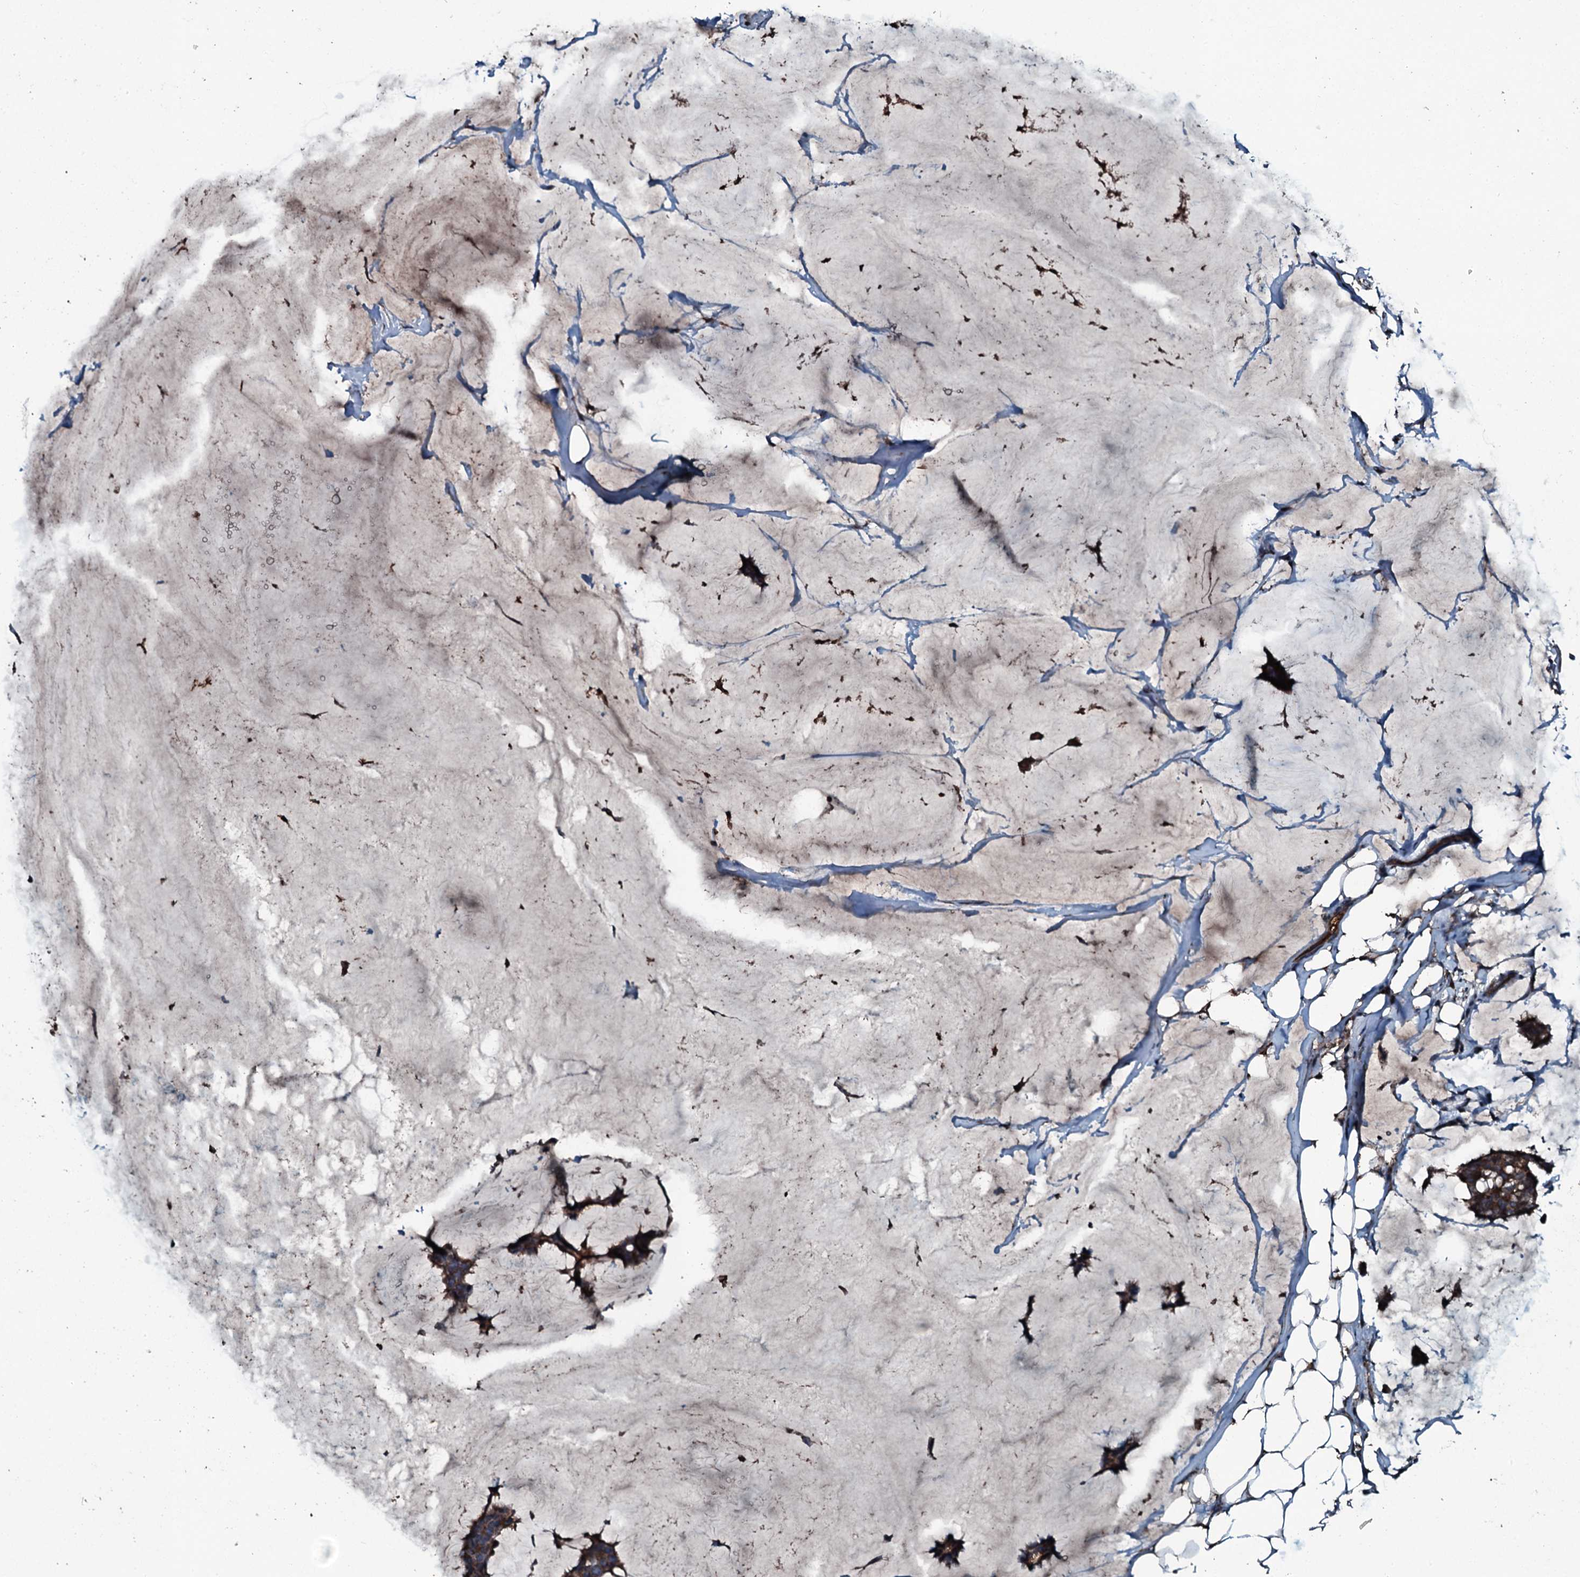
{"staining": {"intensity": "moderate", "quantity": ">75%", "location": "cytoplasmic/membranous"}, "tissue": "breast cancer", "cell_type": "Tumor cells", "image_type": "cancer", "snomed": [{"axis": "morphology", "description": "Duct carcinoma"}, {"axis": "topography", "description": "Breast"}], "caption": "Brown immunohistochemical staining in breast cancer exhibits moderate cytoplasmic/membranous expression in about >75% of tumor cells.", "gene": "TRIM7", "patient": {"sex": "female", "age": 93}}